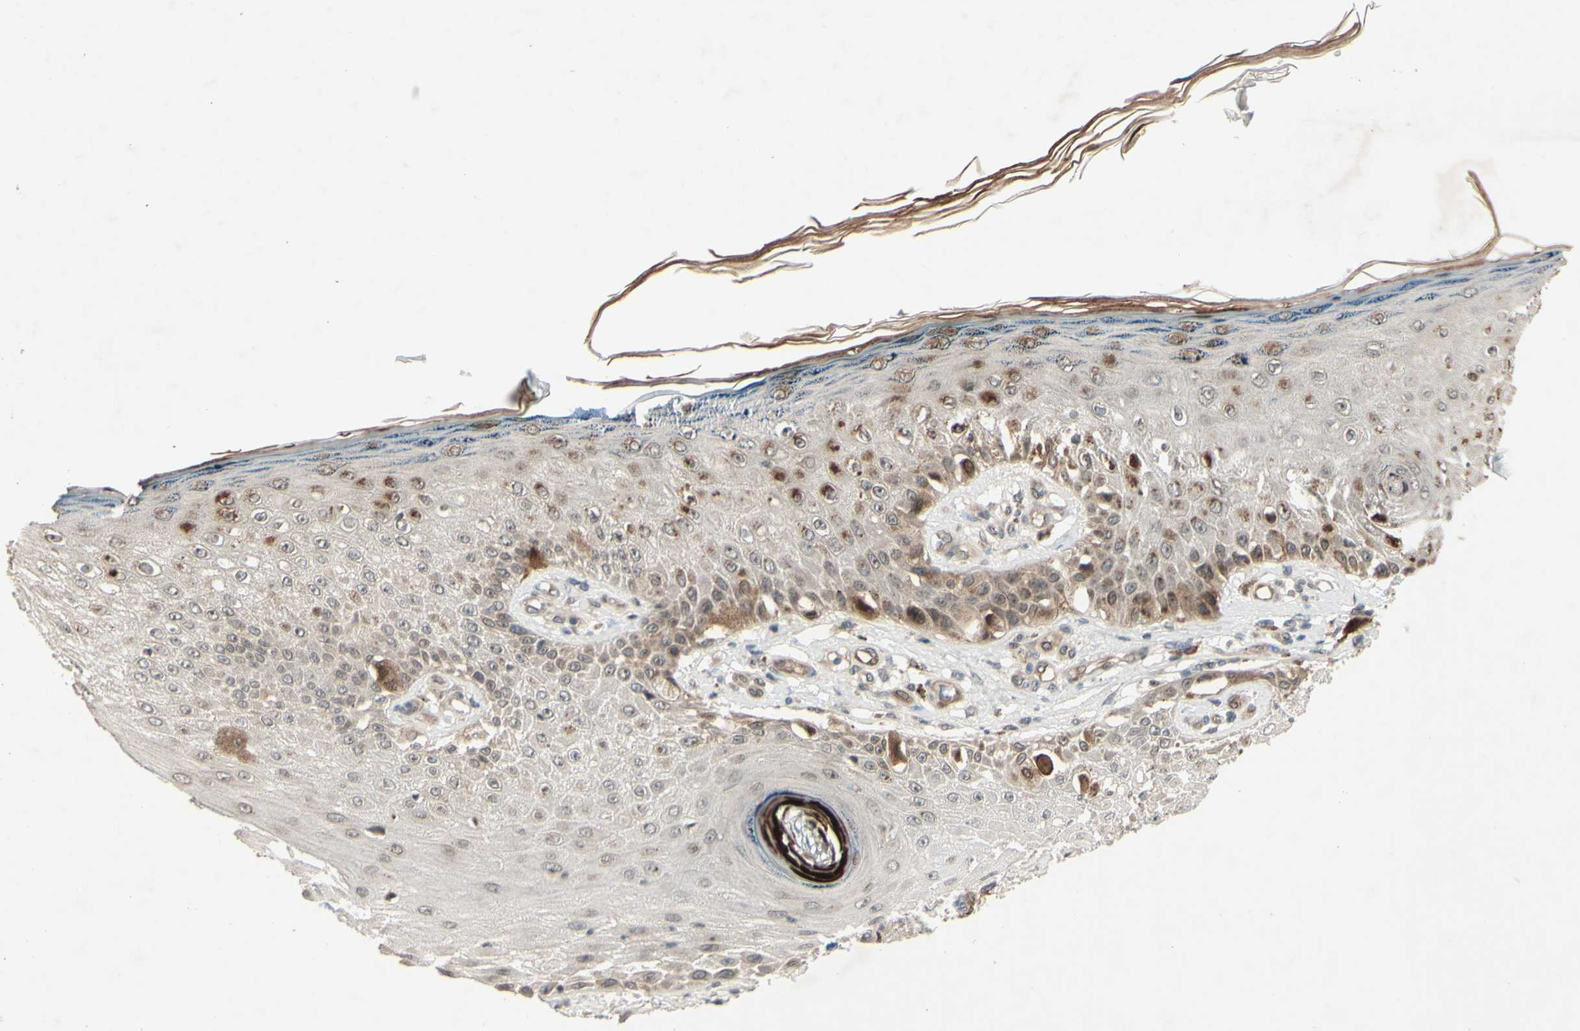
{"staining": {"intensity": "weak", "quantity": "25%-75%", "location": "cytoplasmic/membranous,nuclear"}, "tissue": "melanoma", "cell_type": "Tumor cells", "image_type": "cancer", "snomed": [{"axis": "morphology", "description": "Malignant melanoma, NOS"}, {"axis": "topography", "description": "Skin"}], "caption": "The immunohistochemical stain shows weak cytoplasmic/membranous and nuclear staining in tumor cells of melanoma tissue.", "gene": "MLF2", "patient": {"sex": "female", "age": 81}}